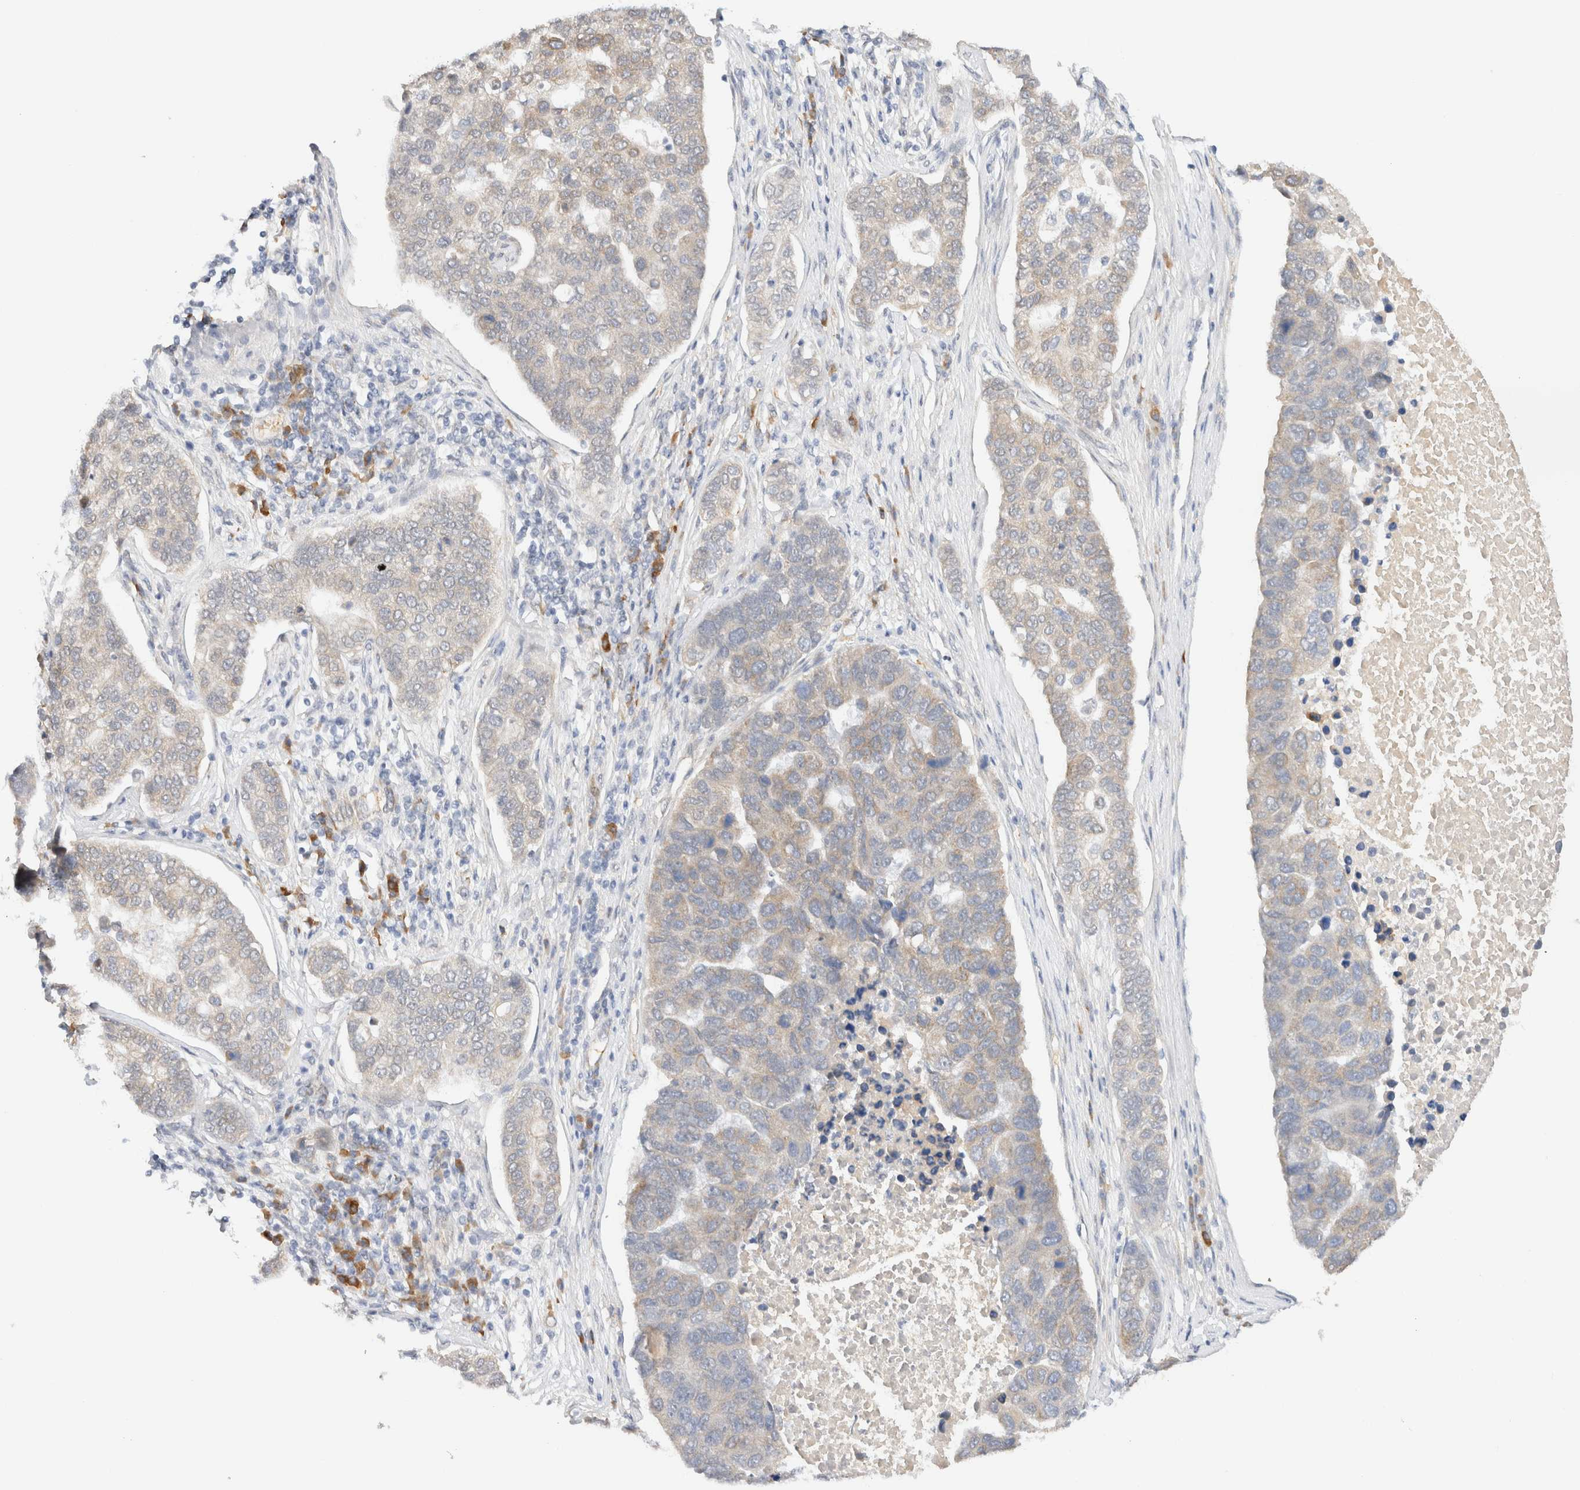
{"staining": {"intensity": "weak", "quantity": "<25%", "location": "cytoplasmic/membranous"}, "tissue": "pancreatic cancer", "cell_type": "Tumor cells", "image_type": "cancer", "snomed": [{"axis": "morphology", "description": "Adenocarcinoma, NOS"}, {"axis": "topography", "description": "Pancreas"}], "caption": "Immunohistochemistry (IHC) of human pancreatic adenocarcinoma shows no staining in tumor cells.", "gene": "SYVN1", "patient": {"sex": "female", "age": 61}}